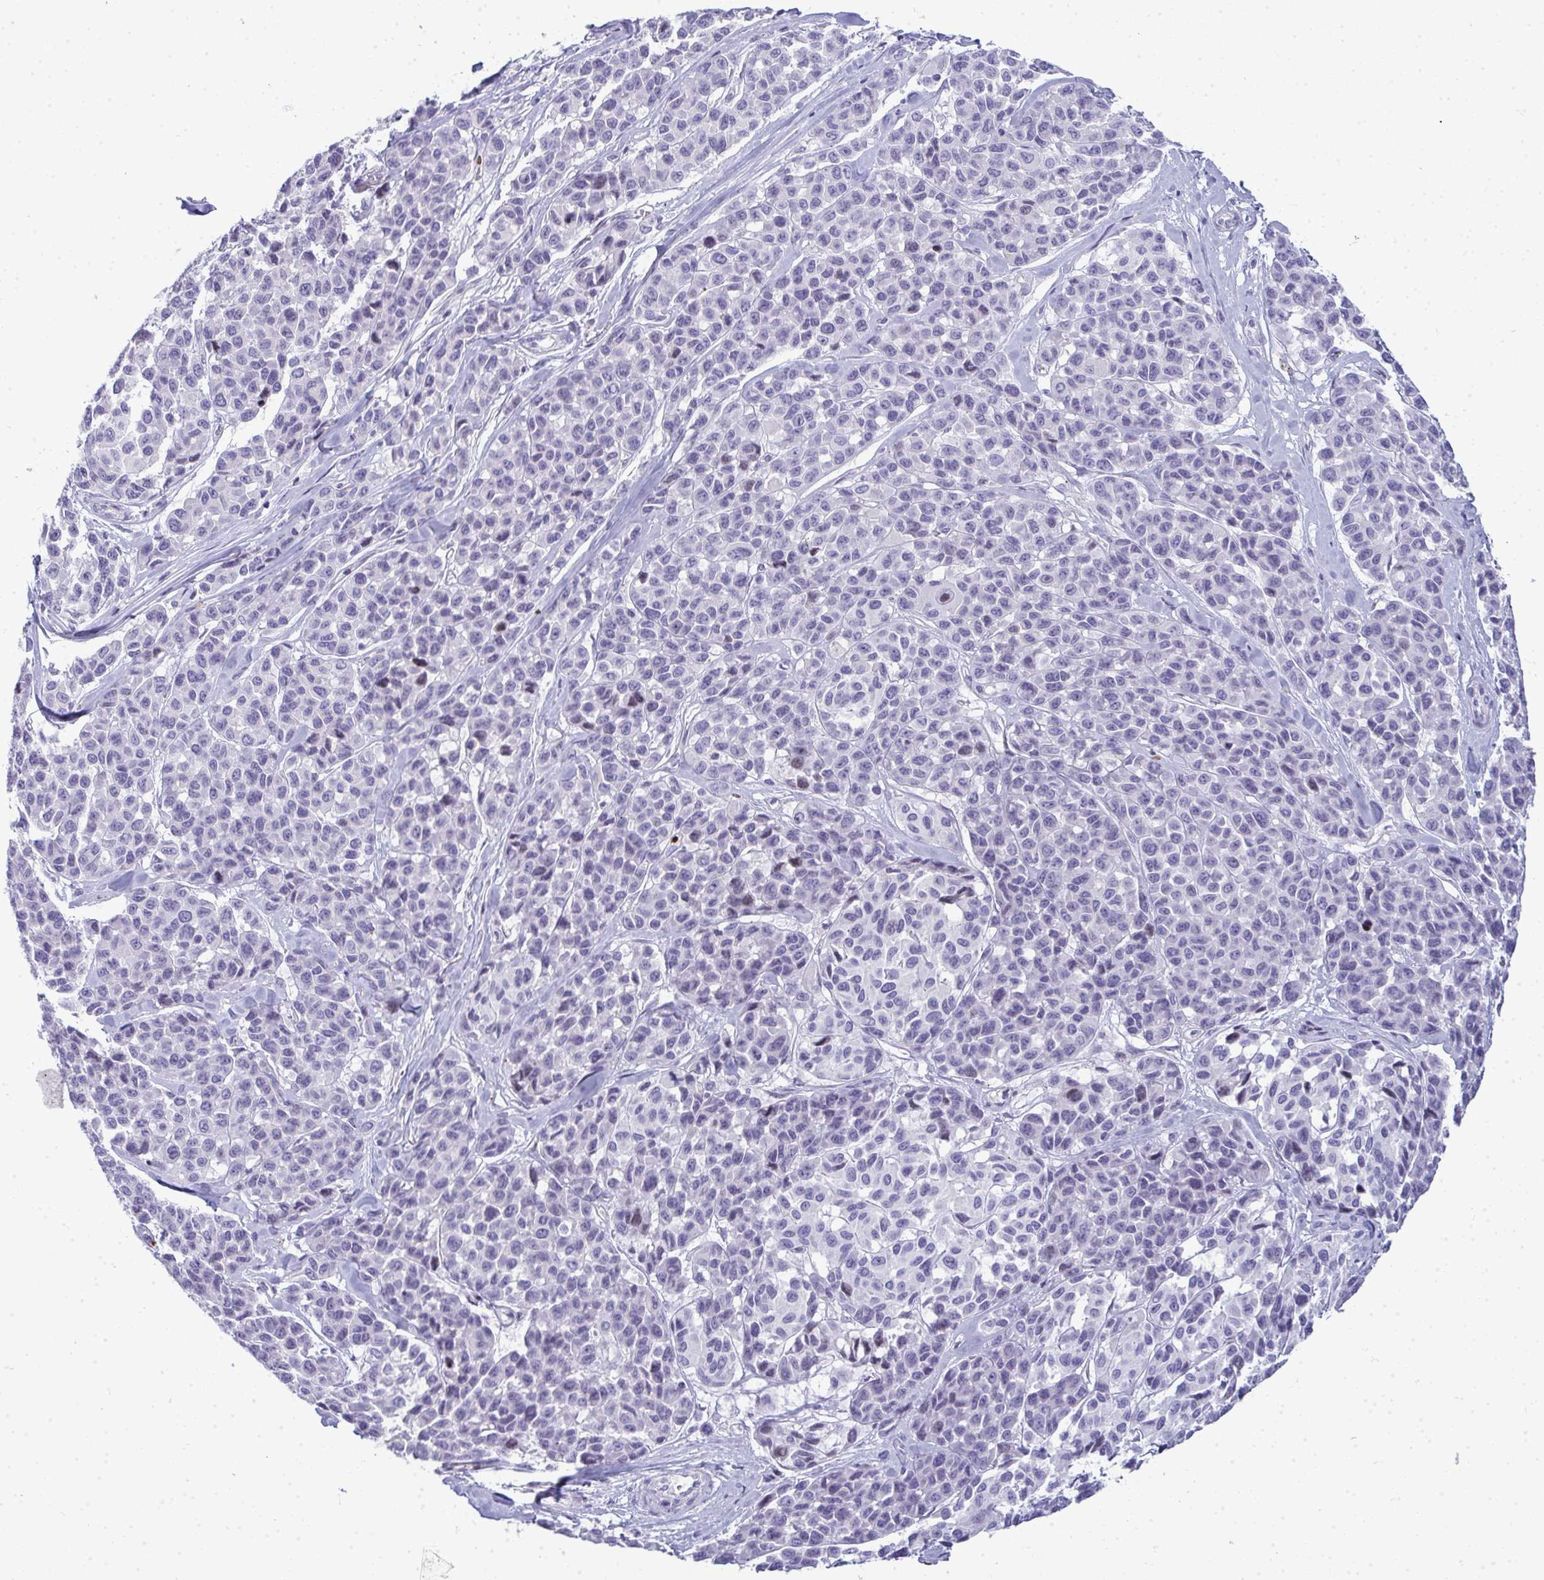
{"staining": {"intensity": "negative", "quantity": "none", "location": "none"}, "tissue": "melanoma", "cell_type": "Tumor cells", "image_type": "cancer", "snomed": [{"axis": "morphology", "description": "Malignant melanoma, NOS"}, {"axis": "topography", "description": "Skin"}], "caption": "The histopathology image exhibits no significant staining in tumor cells of melanoma.", "gene": "ZNF182", "patient": {"sex": "female", "age": 66}}